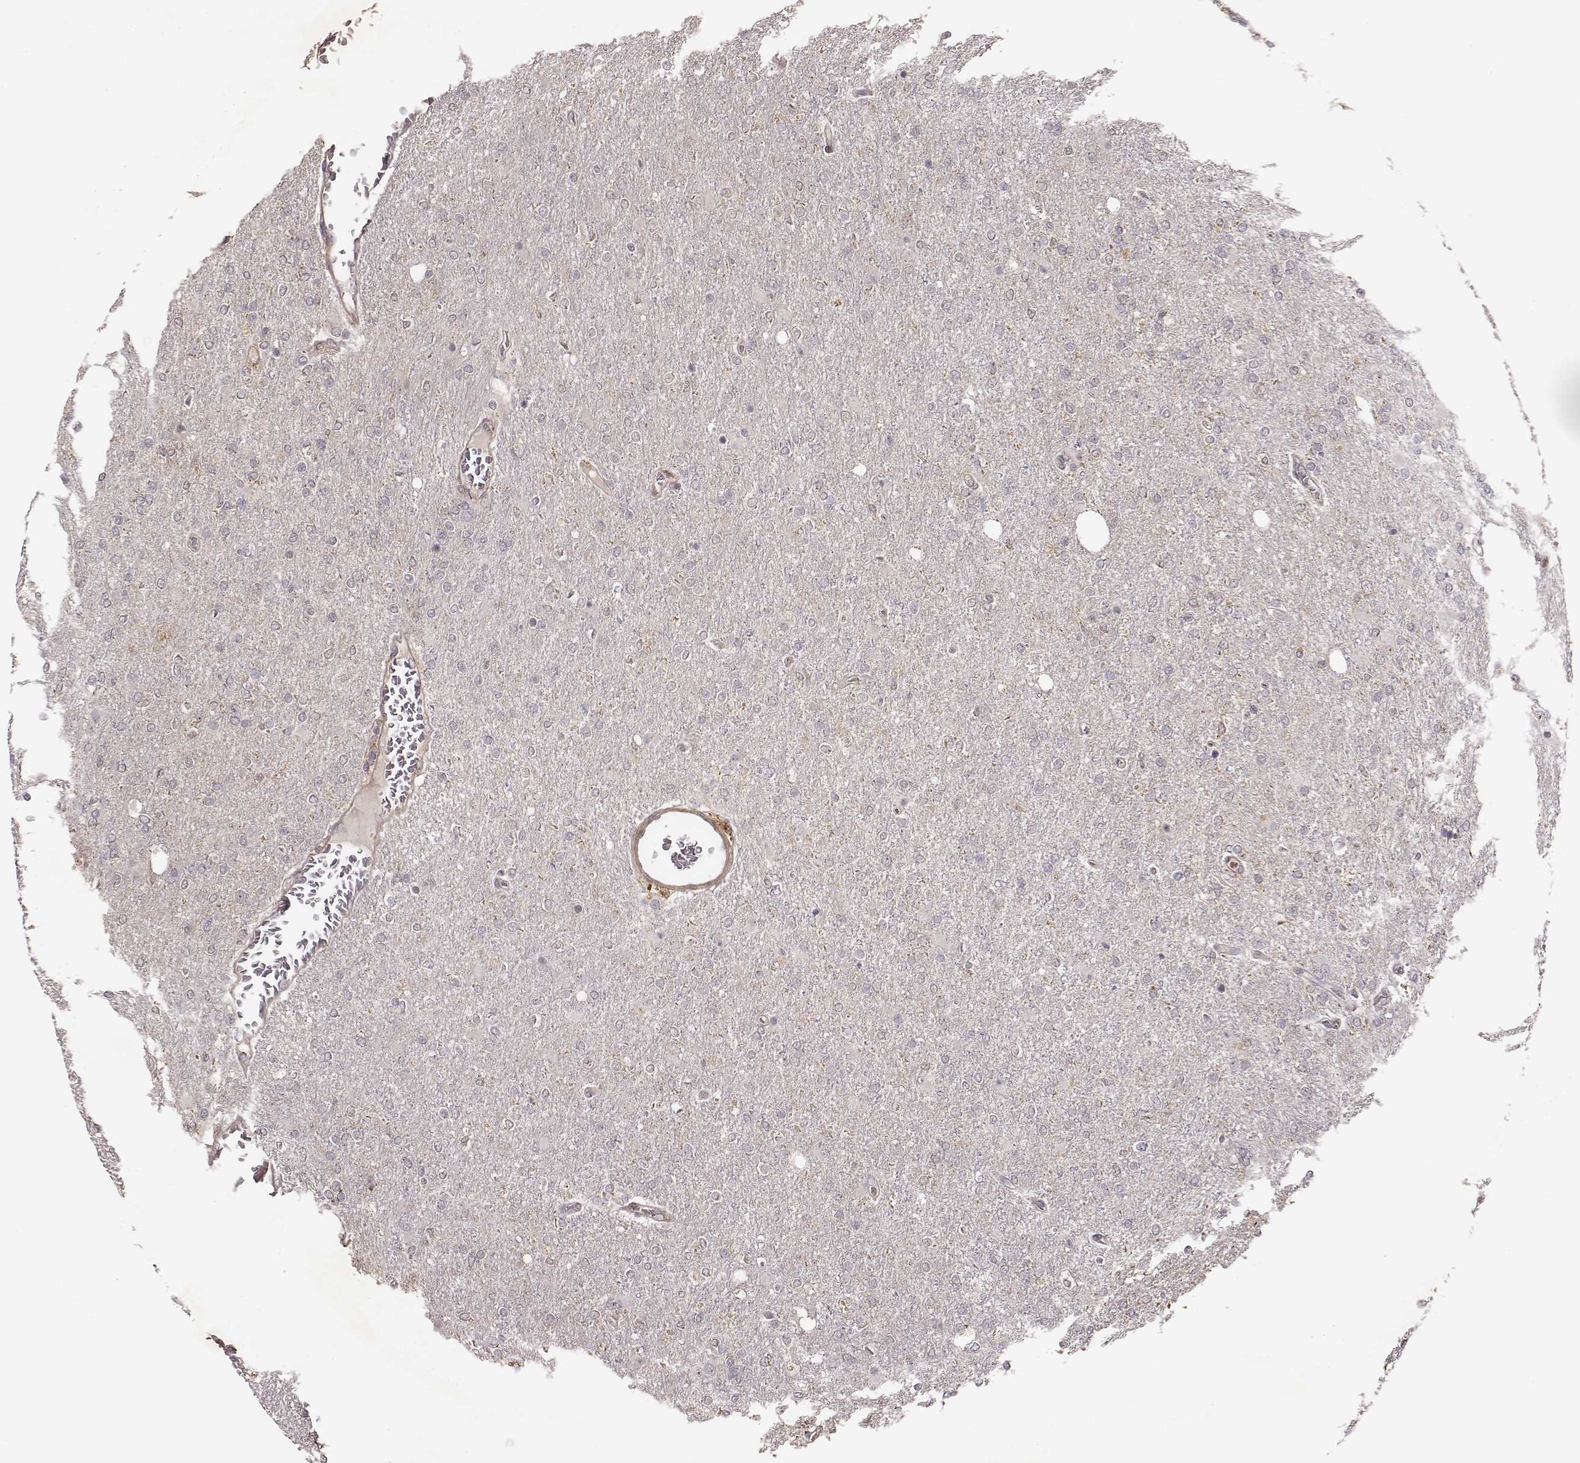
{"staining": {"intensity": "negative", "quantity": "none", "location": "none"}, "tissue": "glioma", "cell_type": "Tumor cells", "image_type": "cancer", "snomed": [{"axis": "morphology", "description": "Glioma, malignant, High grade"}, {"axis": "topography", "description": "Cerebral cortex"}], "caption": "Tumor cells show no significant protein staining in malignant high-grade glioma.", "gene": "VPS26A", "patient": {"sex": "male", "age": 70}}